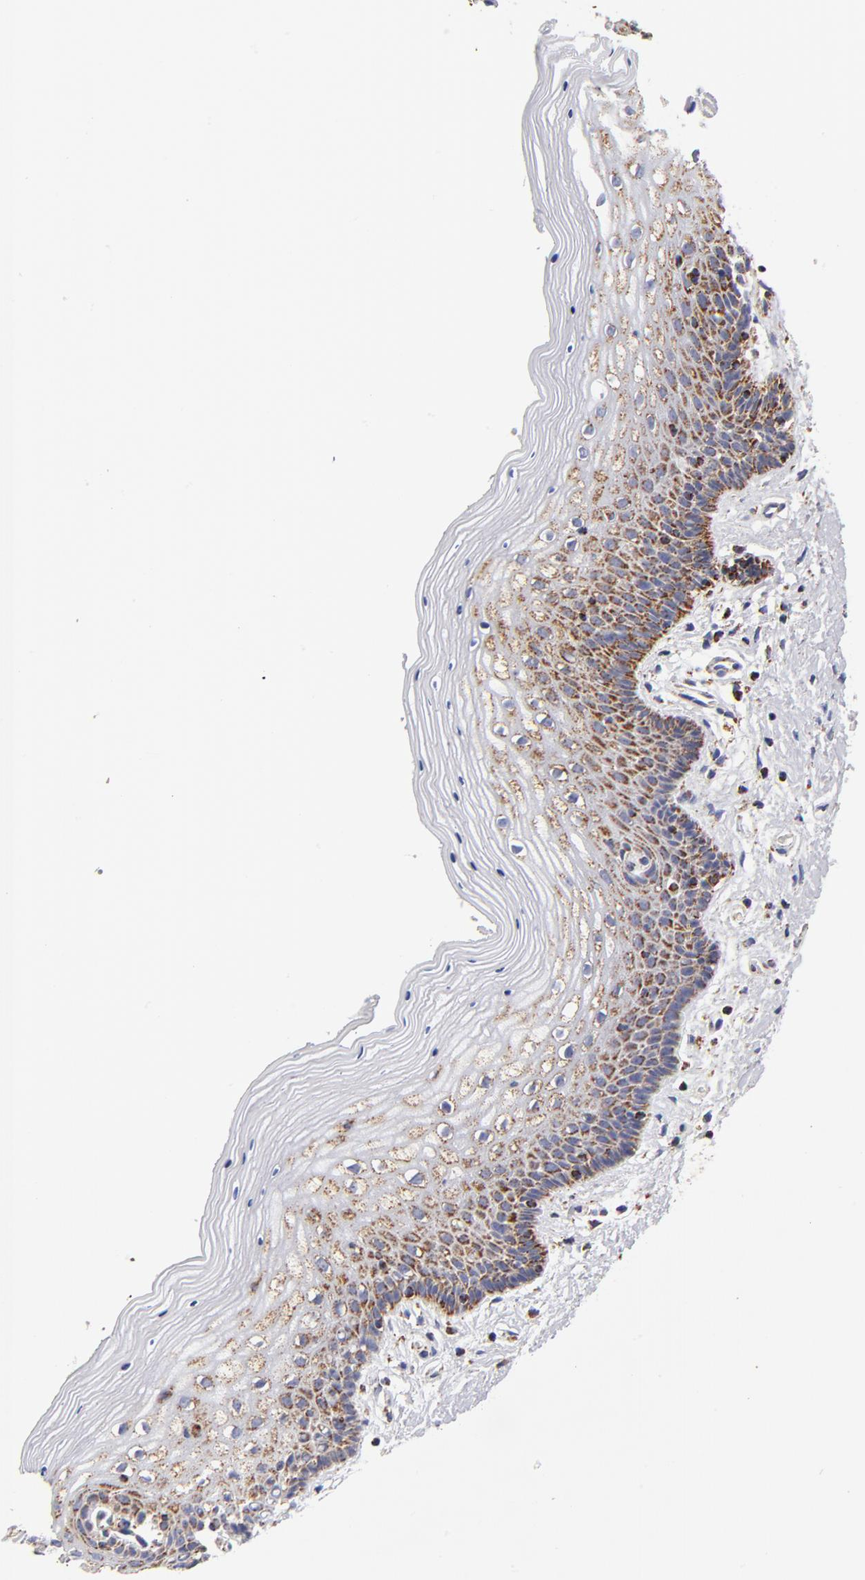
{"staining": {"intensity": "strong", "quantity": "25%-75%", "location": "cytoplasmic/membranous"}, "tissue": "vagina", "cell_type": "Squamous epithelial cells", "image_type": "normal", "snomed": [{"axis": "morphology", "description": "Normal tissue, NOS"}, {"axis": "topography", "description": "Vagina"}], "caption": "The micrograph shows a brown stain indicating the presence of a protein in the cytoplasmic/membranous of squamous epithelial cells in vagina. Immunohistochemistry stains the protein in brown and the nuclei are stained blue.", "gene": "ECHS1", "patient": {"sex": "female", "age": 46}}